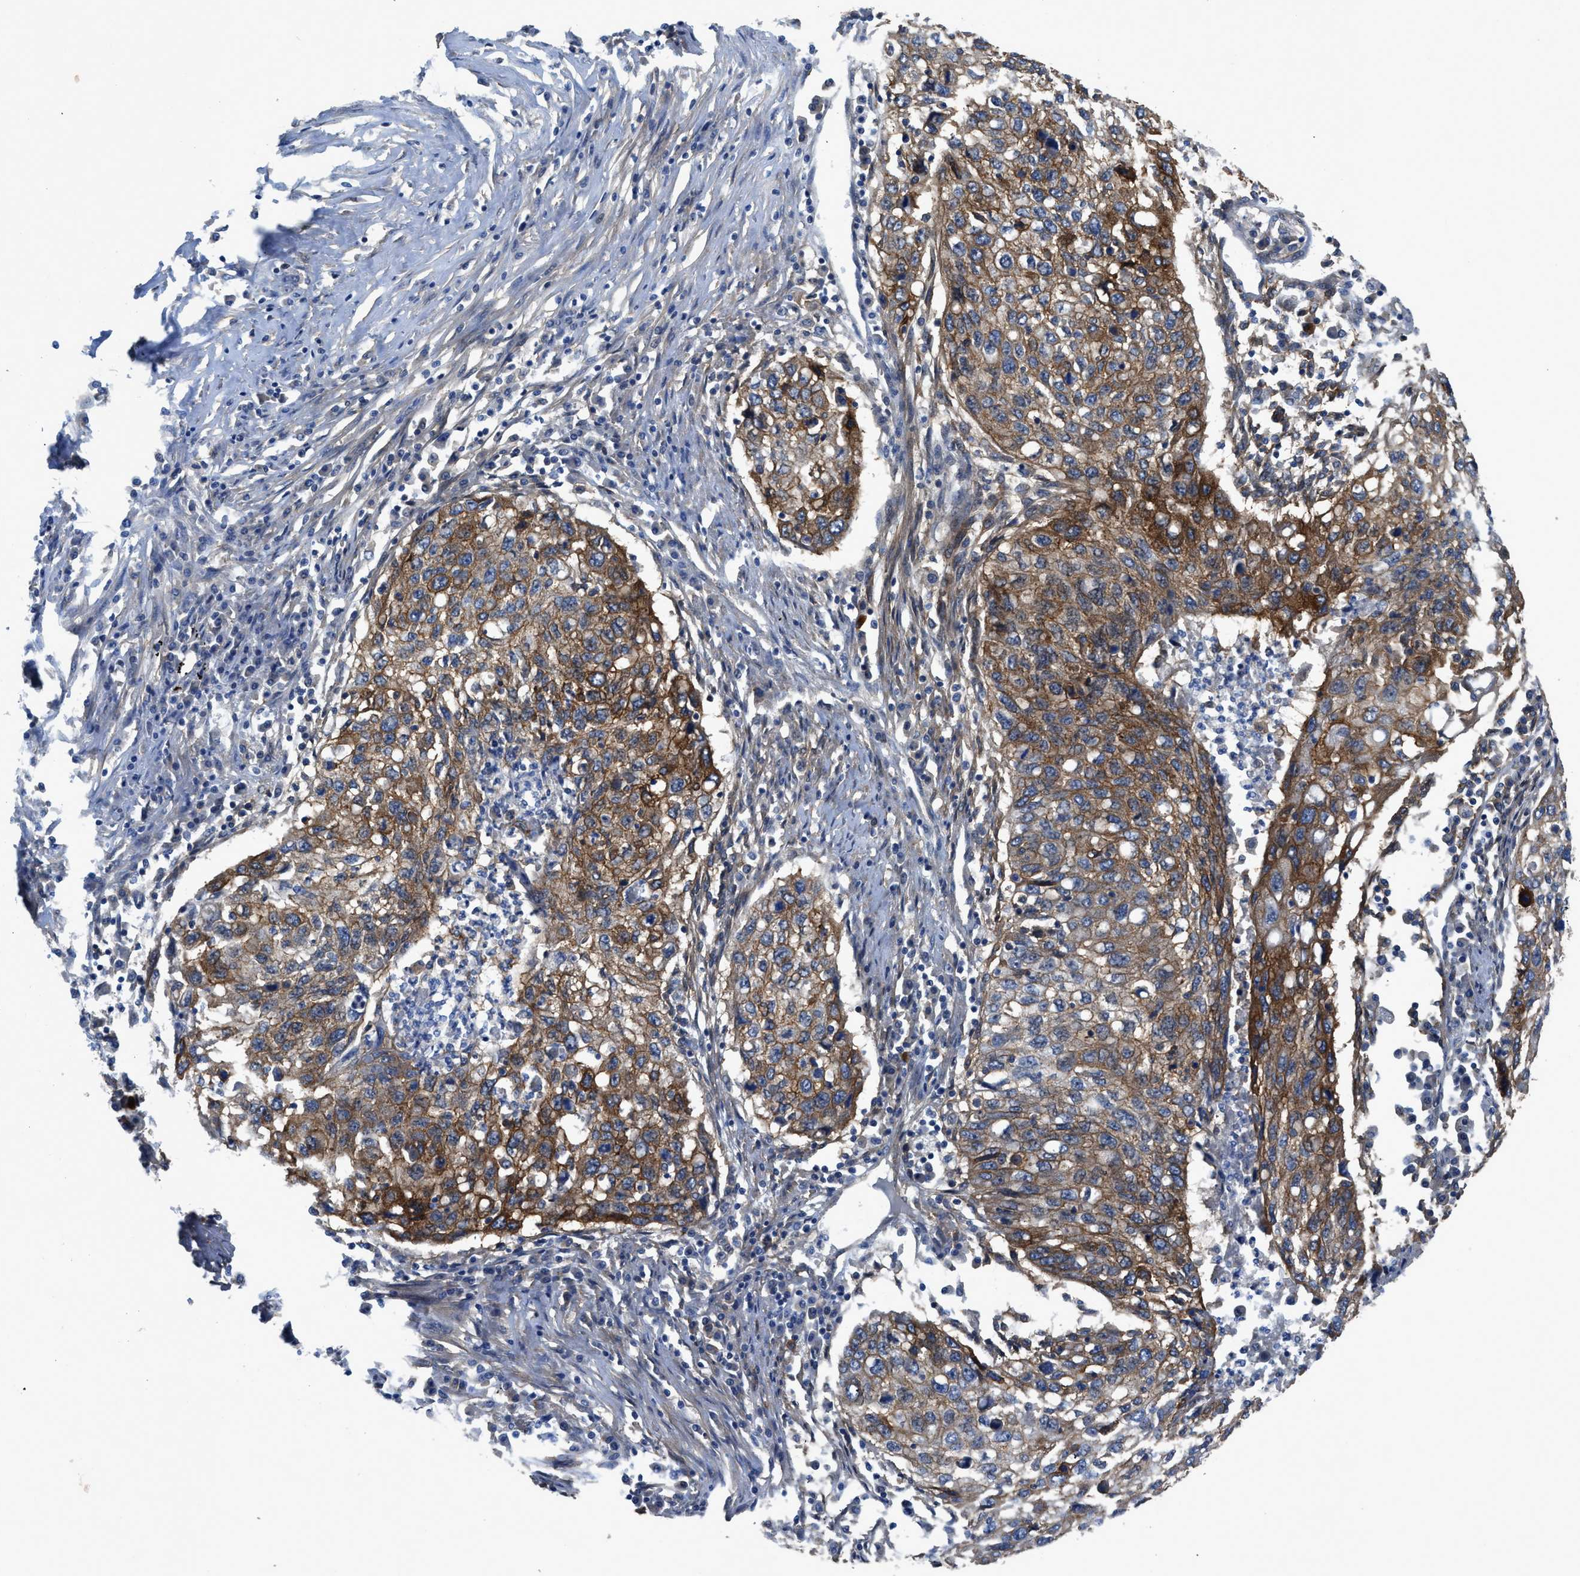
{"staining": {"intensity": "moderate", "quantity": ">75%", "location": "cytoplasmic/membranous"}, "tissue": "lung cancer", "cell_type": "Tumor cells", "image_type": "cancer", "snomed": [{"axis": "morphology", "description": "Squamous cell carcinoma, NOS"}, {"axis": "topography", "description": "Lung"}], "caption": "Tumor cells exhibit medium levels of moderate cytoplasmic/membranous positivity in about >75% of cells in squamous cell carcinoma (lung). (DAB IHC with brightfield microscopy, high magnification).", "gene": "PANX1", "patient": {"sex": "female", "age": 63}}